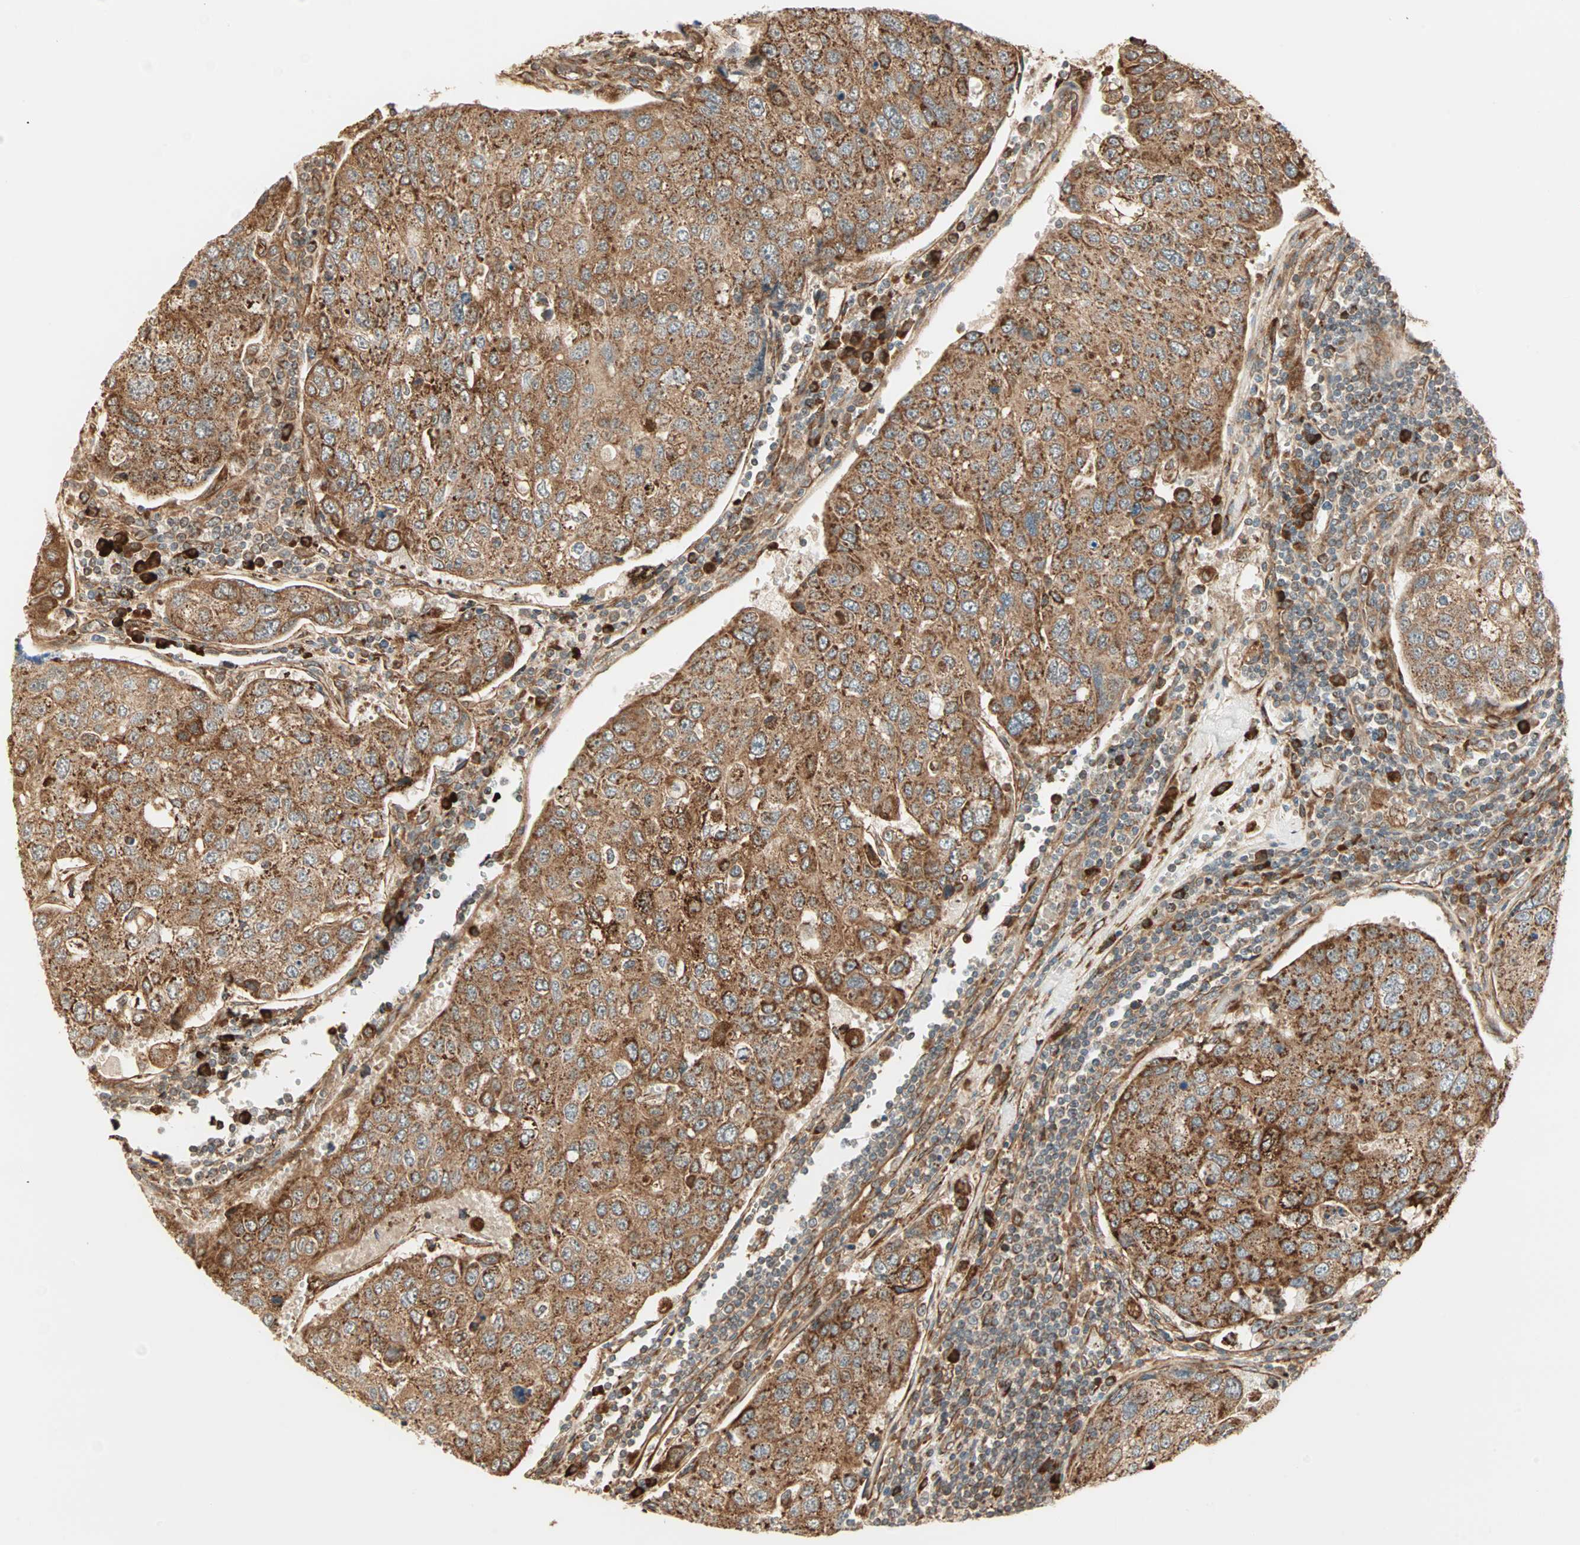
{"staining": {"intensity": "strong", "quantity": ">75%", "location": "cytoplasmic/membranous"}, "tissue": "urothelial cancer", "cell_type": "Tumor cells", "image_type": "cancer", "snomed": [{"axis": "morphology", "description": "Urothelial carcinoma, High grade"}, {"axis": "topography", "description": "Lymph node"}, {"axis": "topography", "description": "Urinary bladder"}], "caption": "This micrograph displays immunohistochemistry staining of high-grade urothelial carcinoma, with high strong cytoplasmic/membranous positivity in about >75% of tumor cells.", "gene": "P4HA1", "patient": {"sex": "male", "age": 51}}